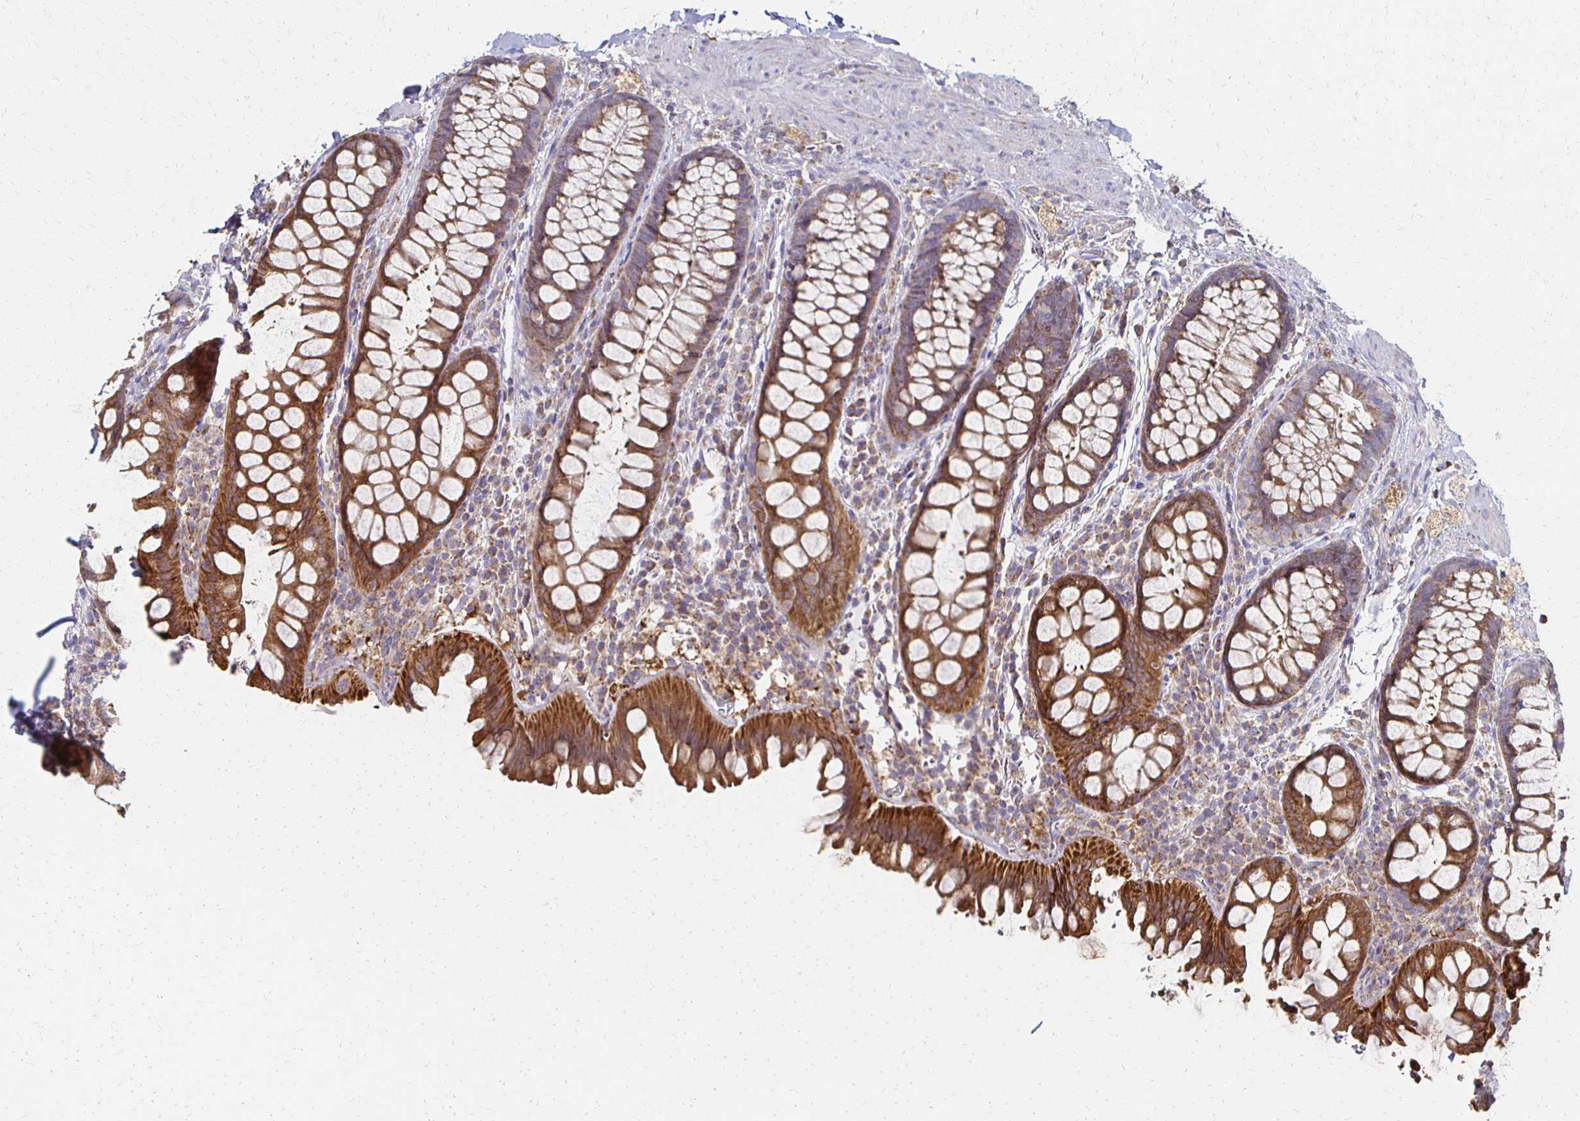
{"staining": {"intensity": "strong", "quantity": ">75%", "location": "cytoplasmic/membranous"}, "tissue": "rectum", "cell_type": "Glandular cells", "image_type": "normal", "snomed": [{"axis": "morphology", "description": "Normal tissue, NOS"}, {"axis": "topography", "description": "Rectum"}, {"axis": "topography", "description": "Peripheral nerve tissue"}], "caption": "High-magnification brightfield microscopy of normal rectum stained with DAB (brown) and counterstained with hematoxylin (blue). glandular cells exhibit strong cytoplasmic/membranous expression is present in approximately>75% of cells.", "gene": "CX3CR1", "patient": {"sex": "female", "age": 69}}